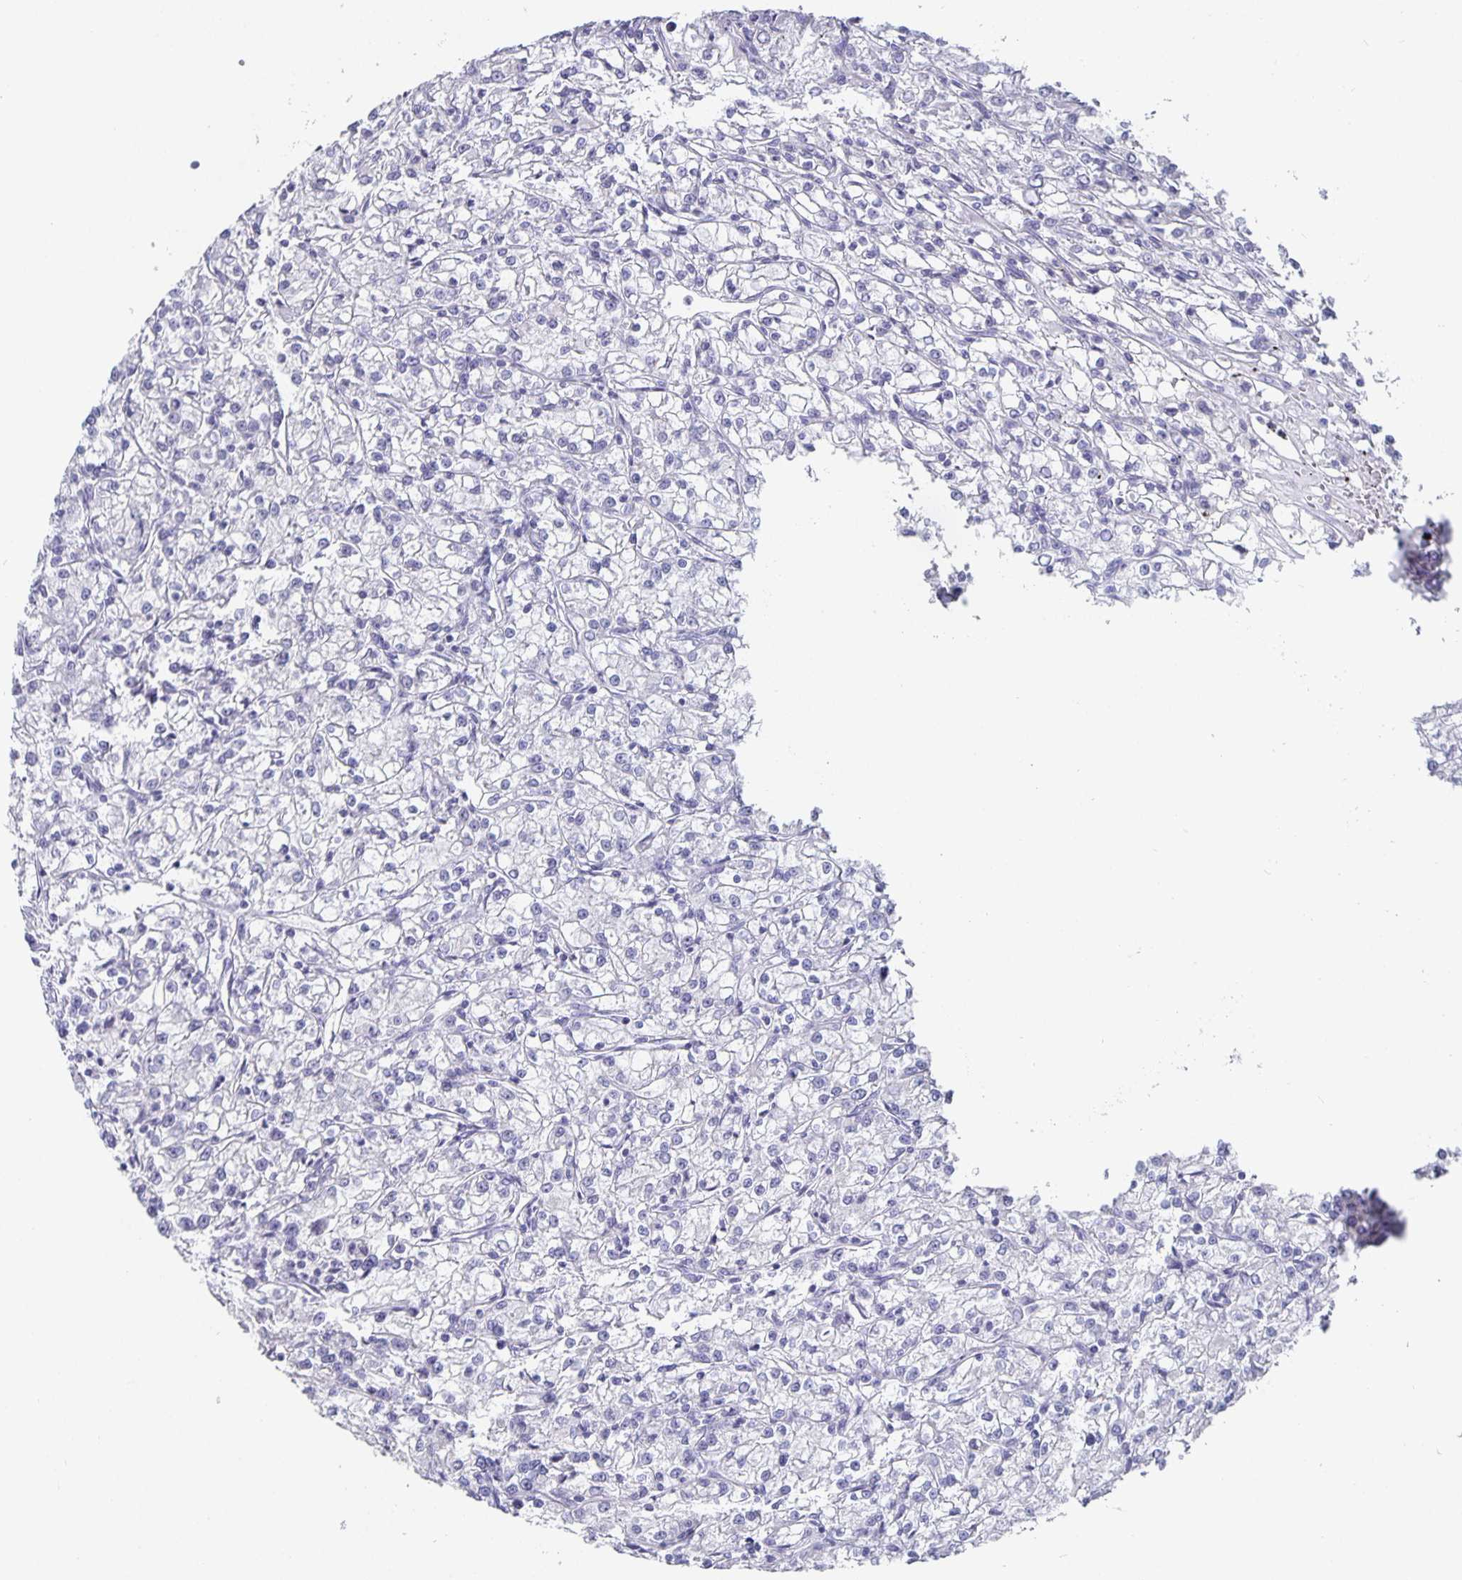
{"staining": {"intensity": "negative", "quantity": "none", "location": "none"}, "tissue": "renal cancer", "cell_type": "Tumor cells", "image_type": "cancer", "snomed": [{"axis": "morphology", "description": "Adenocarcinoma, NOS"}, {"axis": "topography", "description": "Kidney"}], "caption": "Immunohistochemistry histopathology image of neoplastic tissue: human renal cancer (adenocarcinoma) stained with DAB (3,3'-diaminobenzidine) demonstrates no significant protein expression in tumor cells.", "gene": "CHGA", "patient": {"sex": "female", "age": 59}}